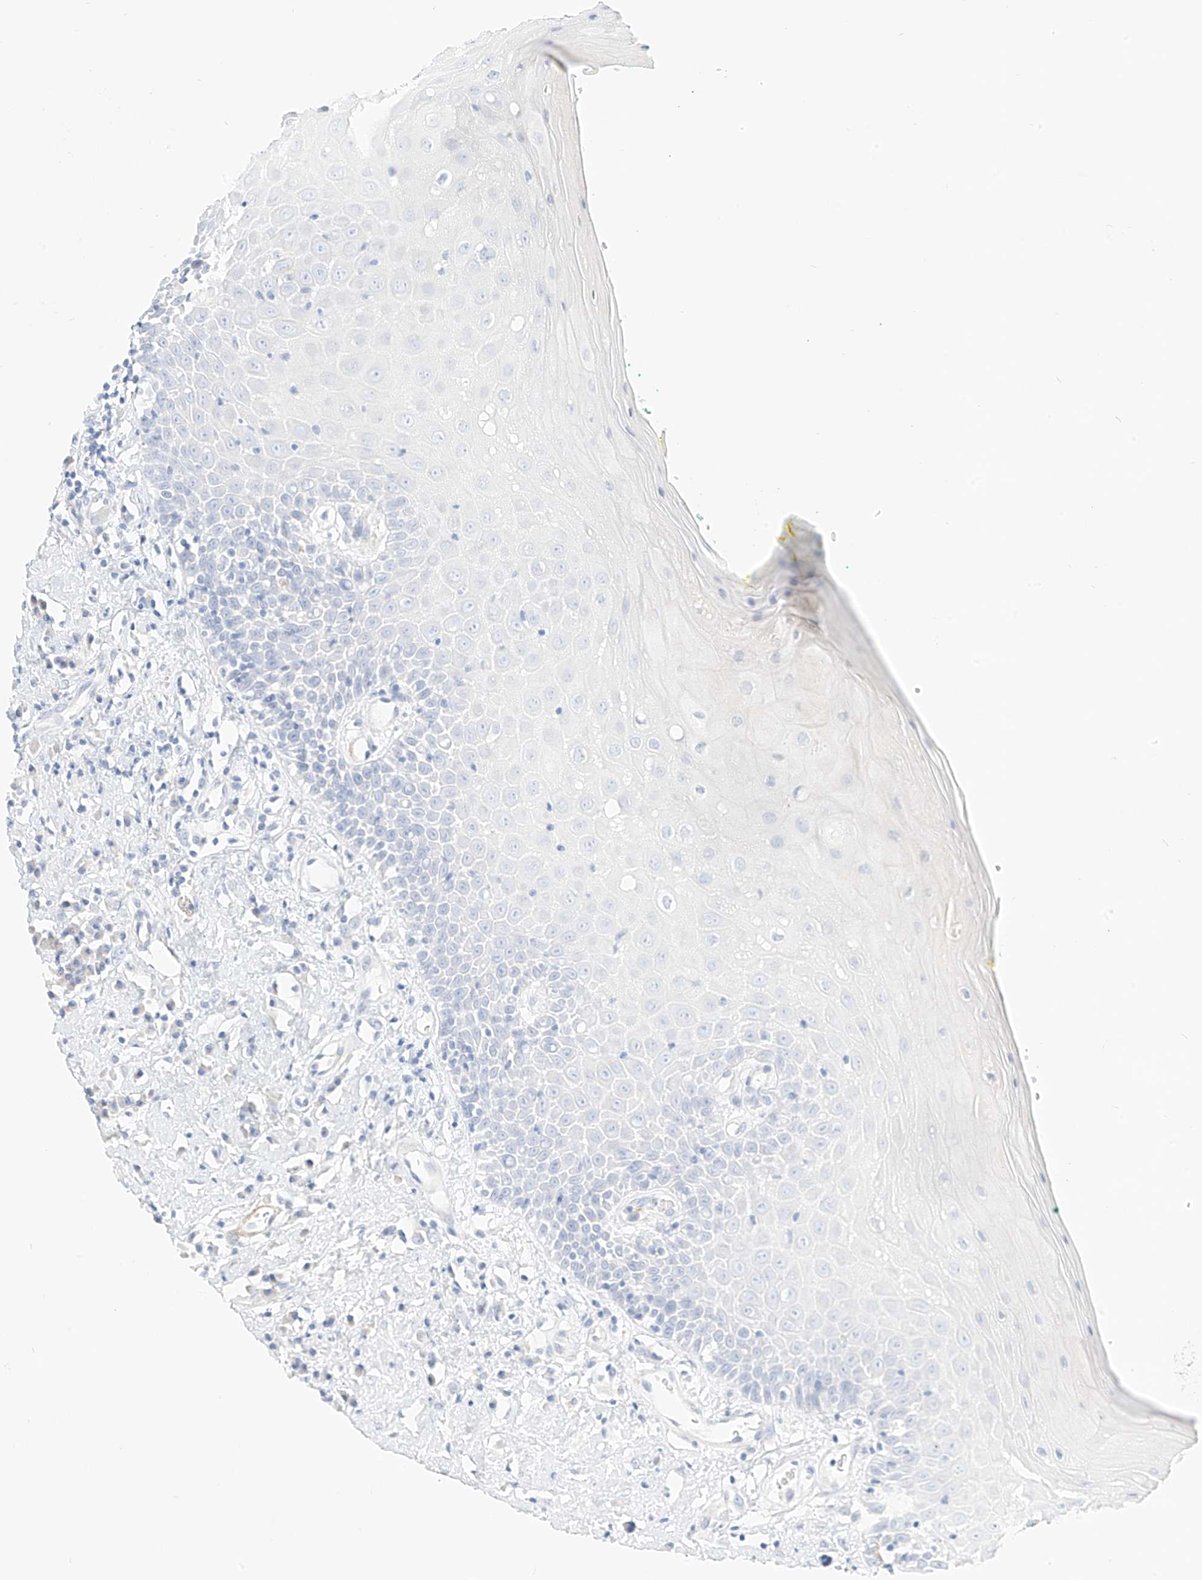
{"staining": {"intensity": "negative", "quantity": "none", "location": "none"}, "tissue": "oral mucosa", "cell_type": "Squamous epithelial cells", "image_type": "normal", "snomed": [{"axis": "morphology", "description": "Normal tissue, NOS"}, {"axis": "morphology", "description": "Squamous cell carcinoma, NOS"}, {"axis": "topography", "description": "Oral tissue"}, {"axis": "topography", "description": "Head-Neck"}], "caption": "An image of oral mucosa stained for a protein demonstrates no brown staining in squamous epithelial cells. (DAB immunohistochemistry (IHC) with hematoxylin counter stain).", "gene": "ST3GAL5", "patient": {"sex": "female", "age": 70}}